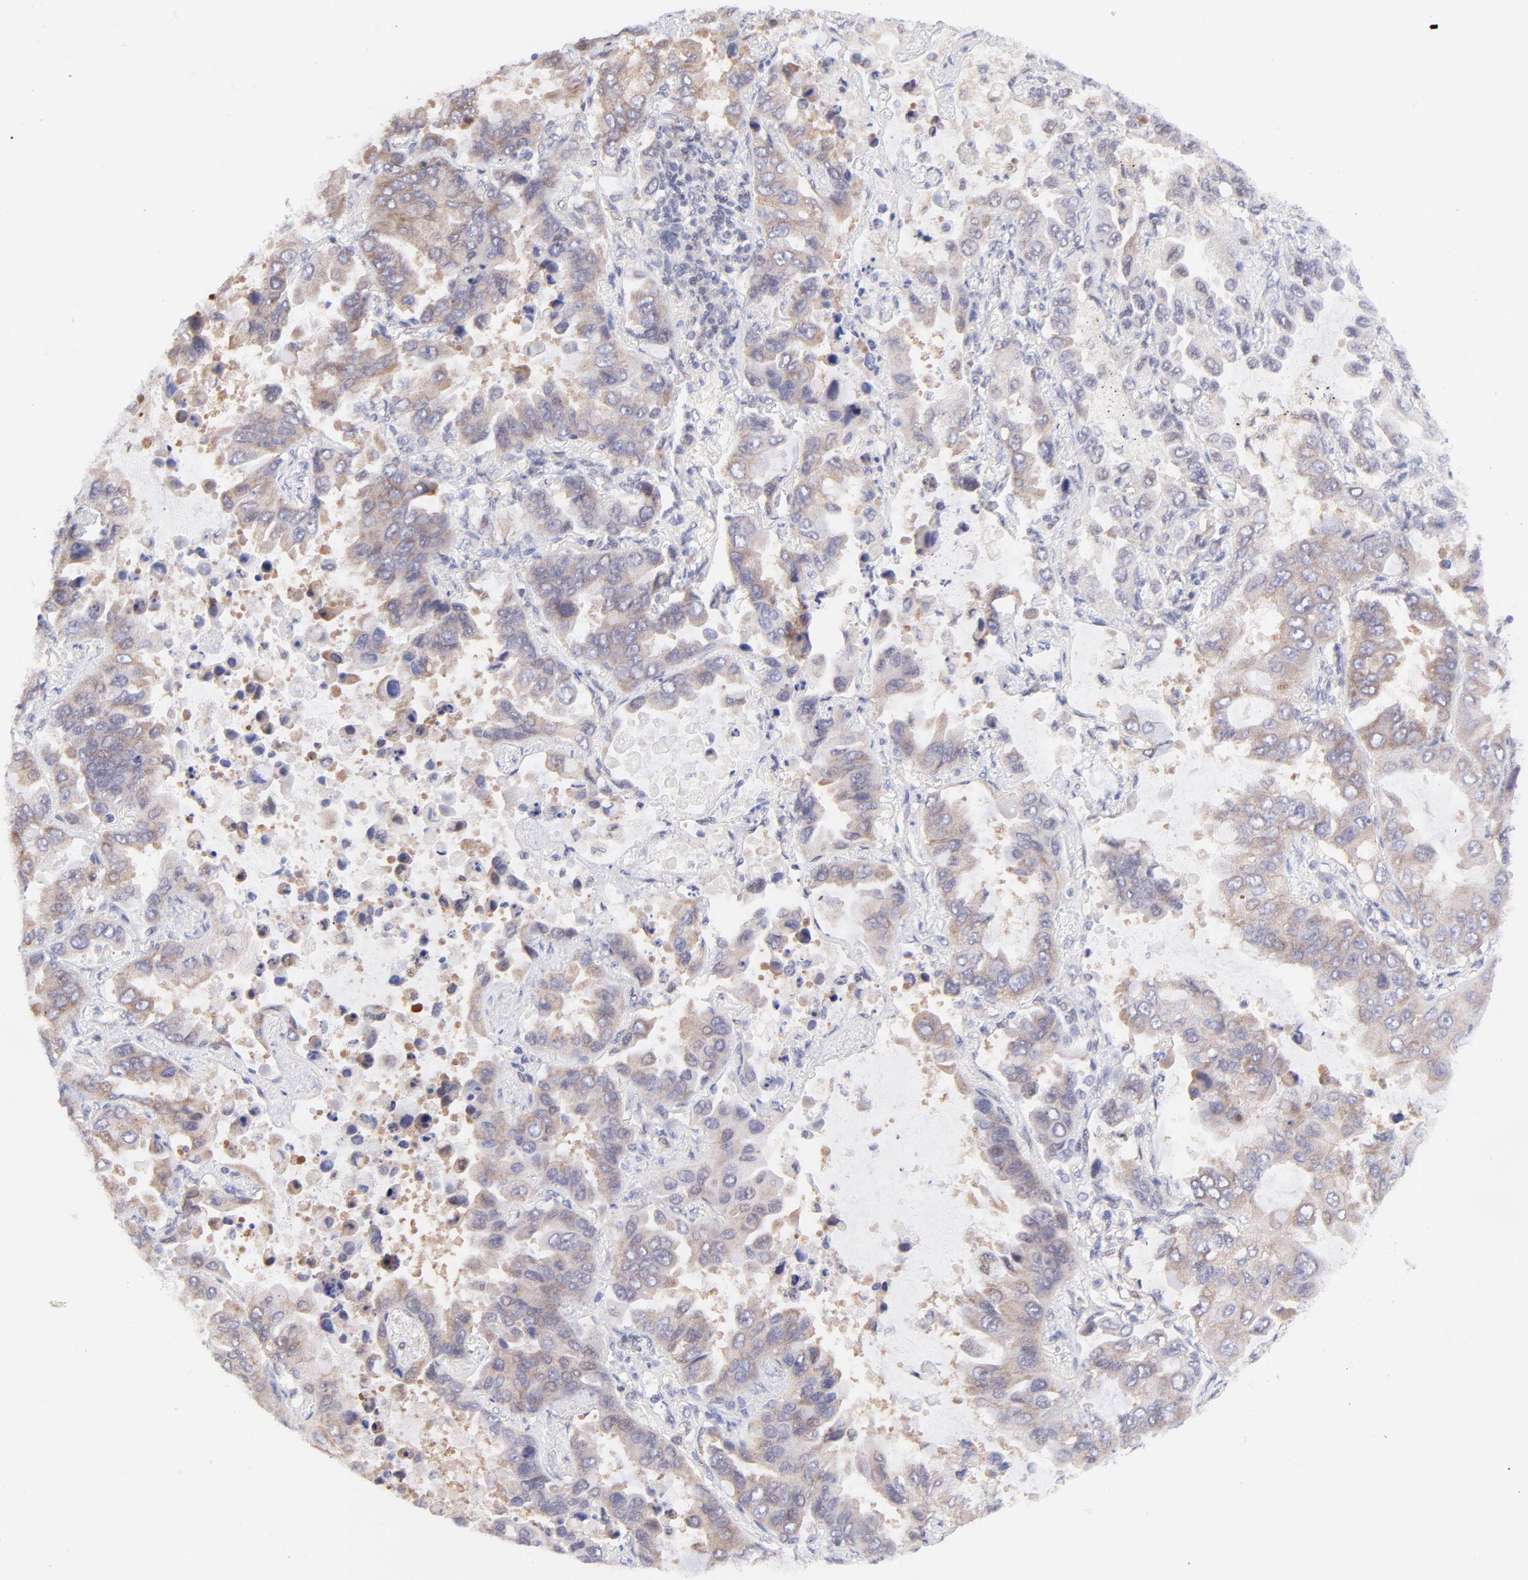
{"staining": {"intensity": "weak", "quantity": ">75%", "location": "cytoplasmic/membranous"}, "tissue": "lung cancer", "cell_type": "Tumor cells", "image_type": "cancer", "snomed": [{"axis": "morphology", "description": "Adenocarcinoma, NOS"}, {"axis": "topography", "description": "Lung"}], "caption": "Immunohistochemistry micrograph of human lung cancer (adenocarcinoma) stained for a protein (brown), which reveals low levels of weak cytoplasmic/membranous positivity in about >75% of tumor cells.", "gene": "PBDC1", "patient": {"sex": "male", "age": 64}}